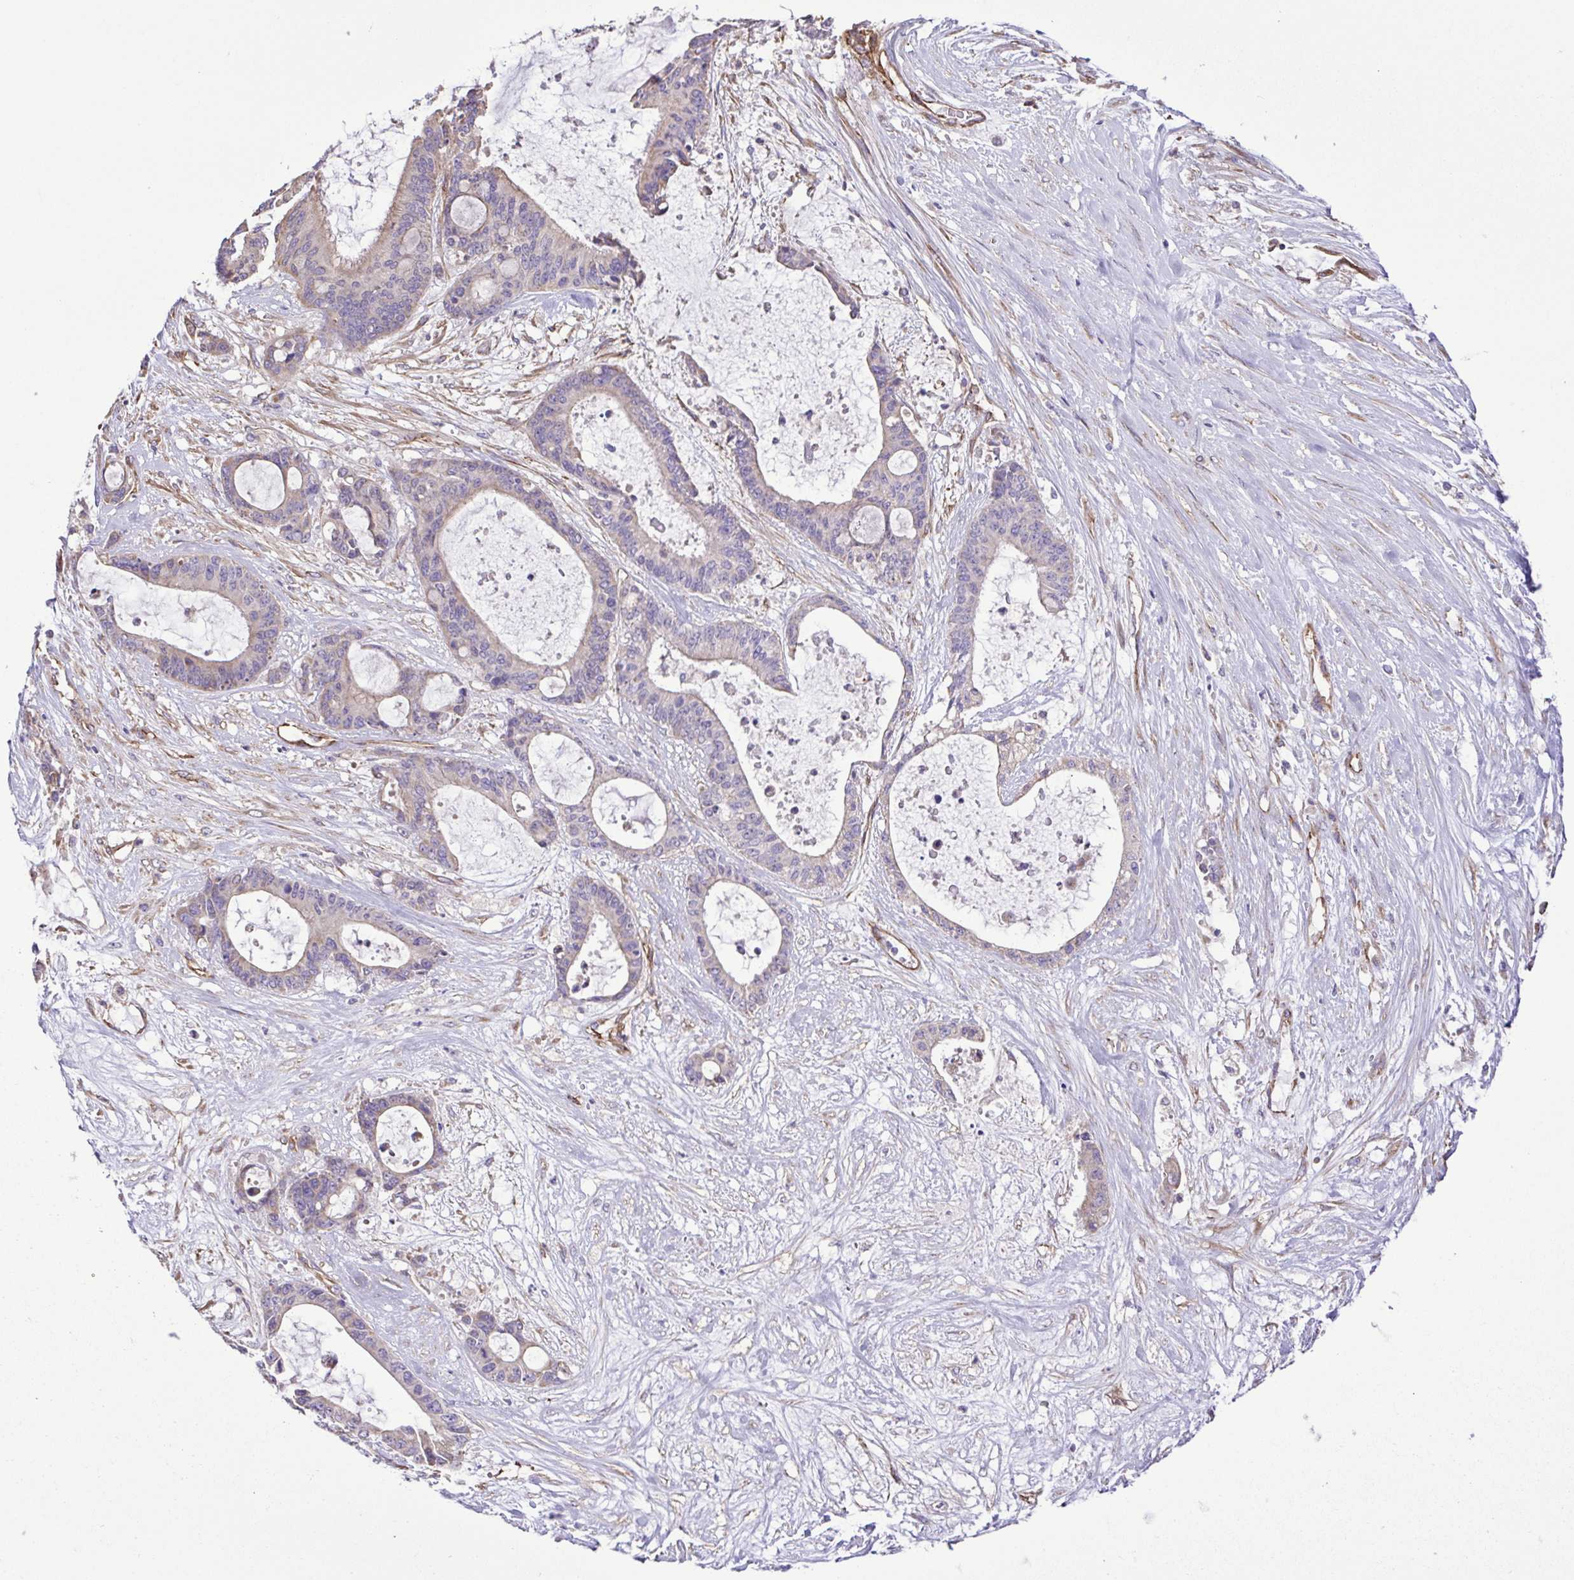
{"staining": {"intensity": "negative", "quantity": "none", "location": "none"}, "tissue": "liver cancer", "cell_type": "Tumor cells", "image_type": "cancer", "snomed": [{"axis": "morphology", "description": "Normal tissue, NOS"}, {"axis": "morphology", "description": "Cholangiocarcinoma"}, {"axis": "topography", "description": "Liver"}, {"axis": "topography", "description": "Peripheral nerve tissue"}], "caption": "Tumor cells are negative for protein expression in human liver cancer.", "gene": "FLT1", "patient": {"sex": "female", "age": 73}}